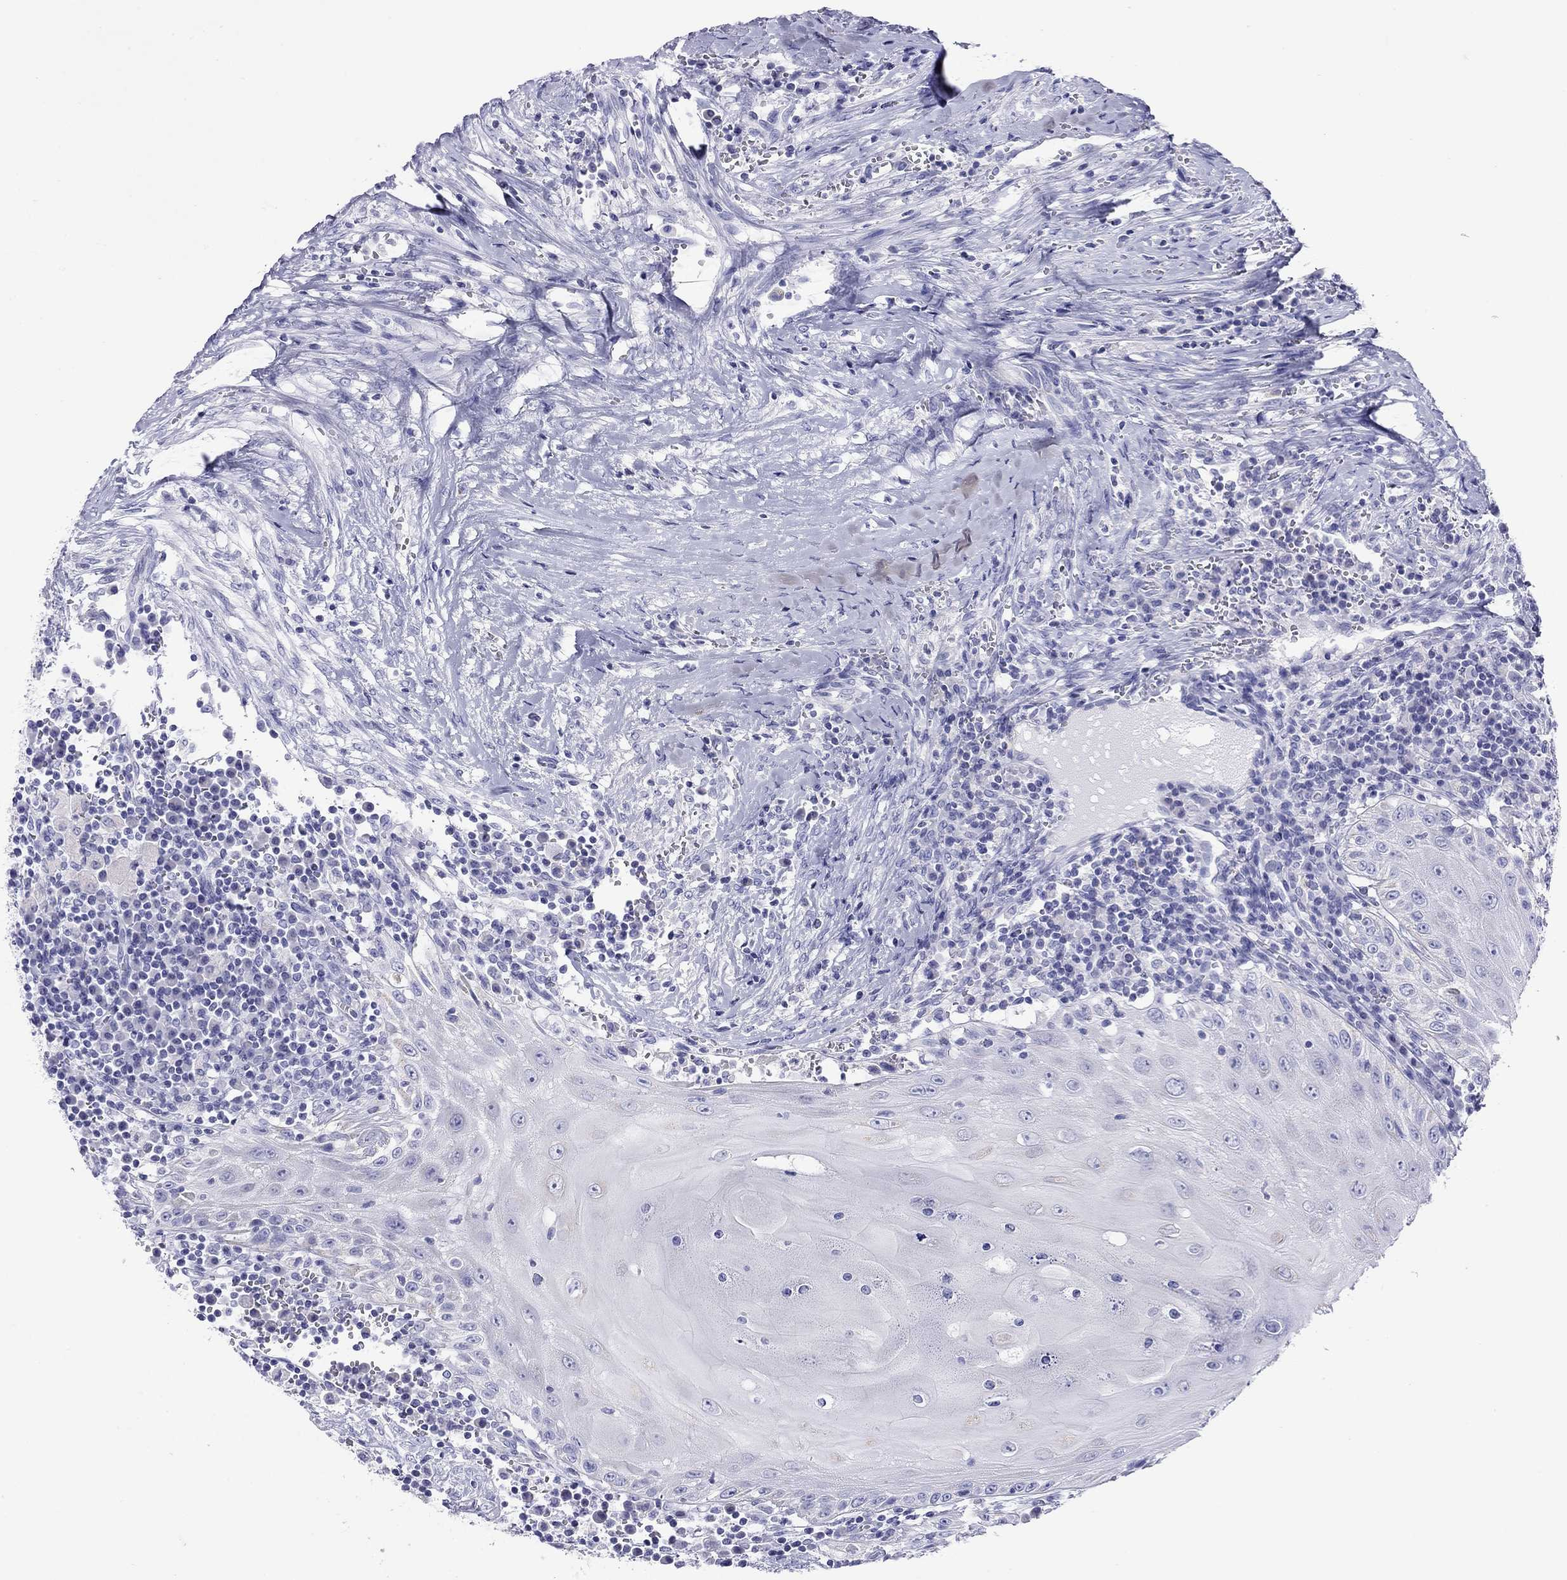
{"staining": {"intensity": "negative", "quantity": "none", "location": "none"}, "tissue": "head and neck cancer", "cell_type": "Tumor cells", "image_type": "cancer", "snomed": [{"axis": "morphology", "description": "Squamous cell carcinoma, NOS"}, {"axis": "topography", "description": "Oral tissue"}, {"axis": "topography", "description": "Head-Neck"}], "caption": "Head and neck cancer (squamous cell carcinoma) was stained to show a protein in brown. There is no significant staining in tumor cells.", "gene": "DPY19L2", "patient": {"sex": "male", "age": 58}}